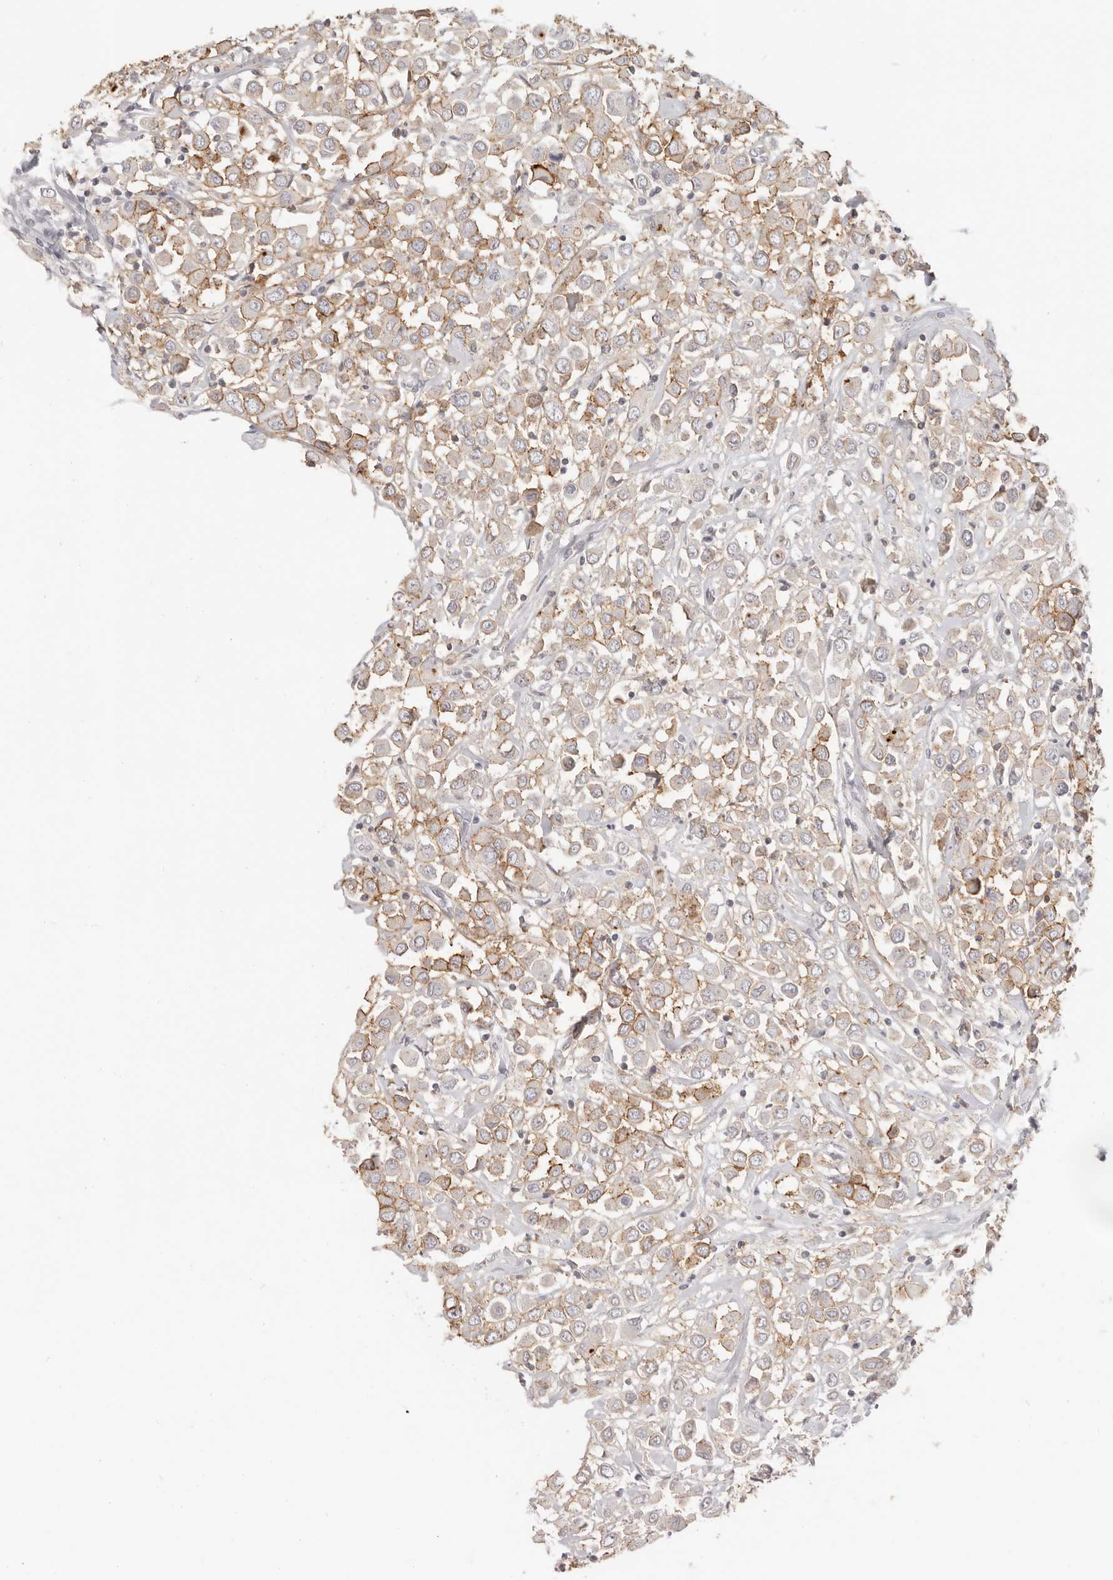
{"staining": {"intensity": "moderate", "quantity": "25%-75%", "location": "cytoplasmic/membranous"}, "tissue": "breast cancer", "cell_type": "Tumor cells", "image_type": "cancer", "snomed": [{"axis": "morphology", "description": "Duct carcinoma"}, {"axis": "topography", "description": "Breast"}], "caption": "Human breast cancer stained with a protein marker reveals moderate staining in tumor cells.", "gene": "EPCAM", "patient": {"sex": "female", "age": 61}}